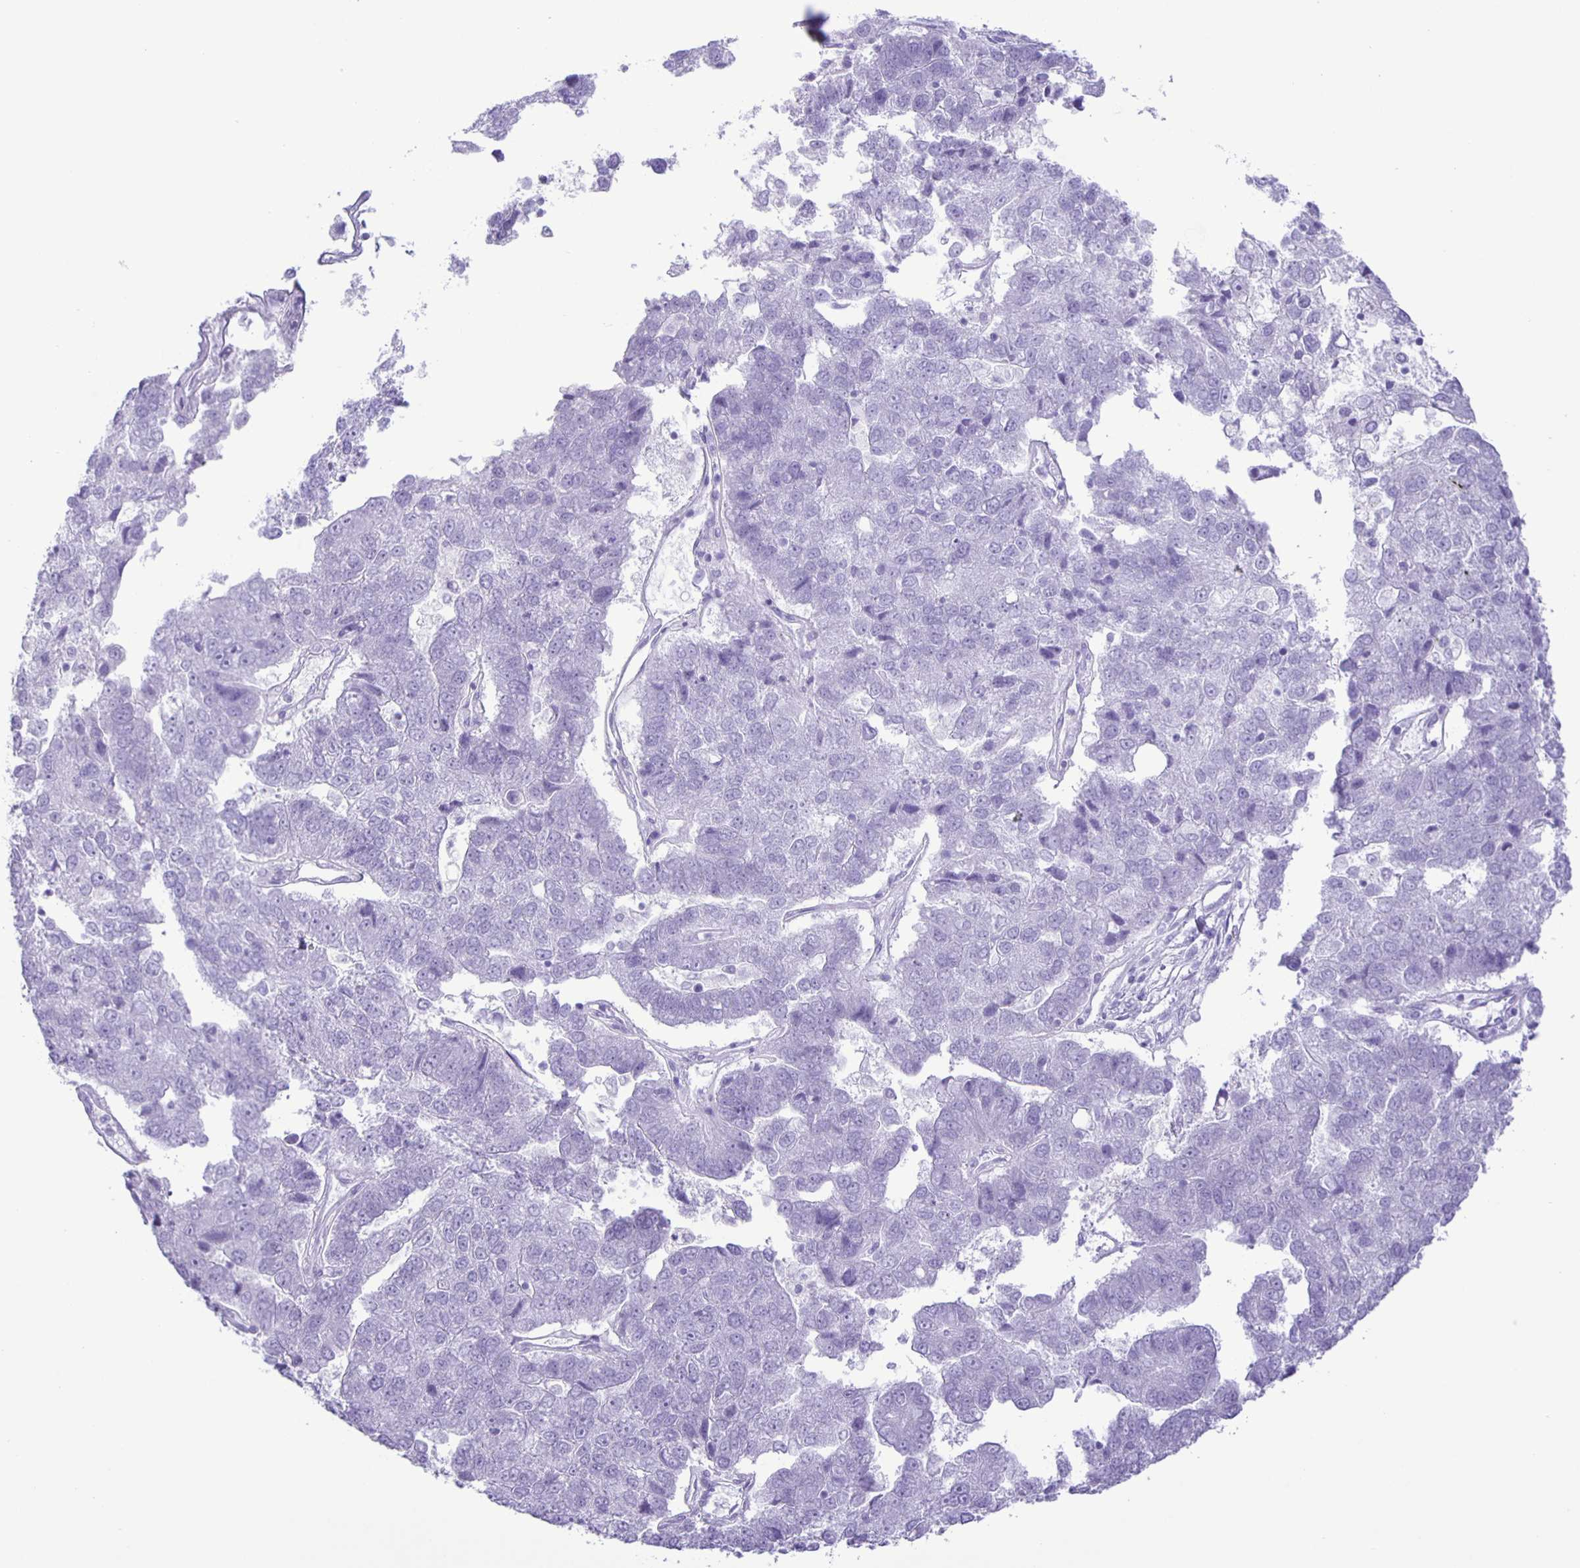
{"staining": {"intensity": "negative", "quantity": "none", "location": "none"}, "tissue": "pancreatic cancer", "cell_type": "Tumor cells", "image_type": "cancer", "snomed": [{"axis": "morphology", "description": "Adenocarcinoma, NOS"}, {"axis": "topography", "description": "Pancreas"}], "caption": "There is no significant positivity in tumor cells of pancreatic cancer (adenocarcinoma).", "gene": "EZHIP", "patient": {"sex": "female", "age": 61}}